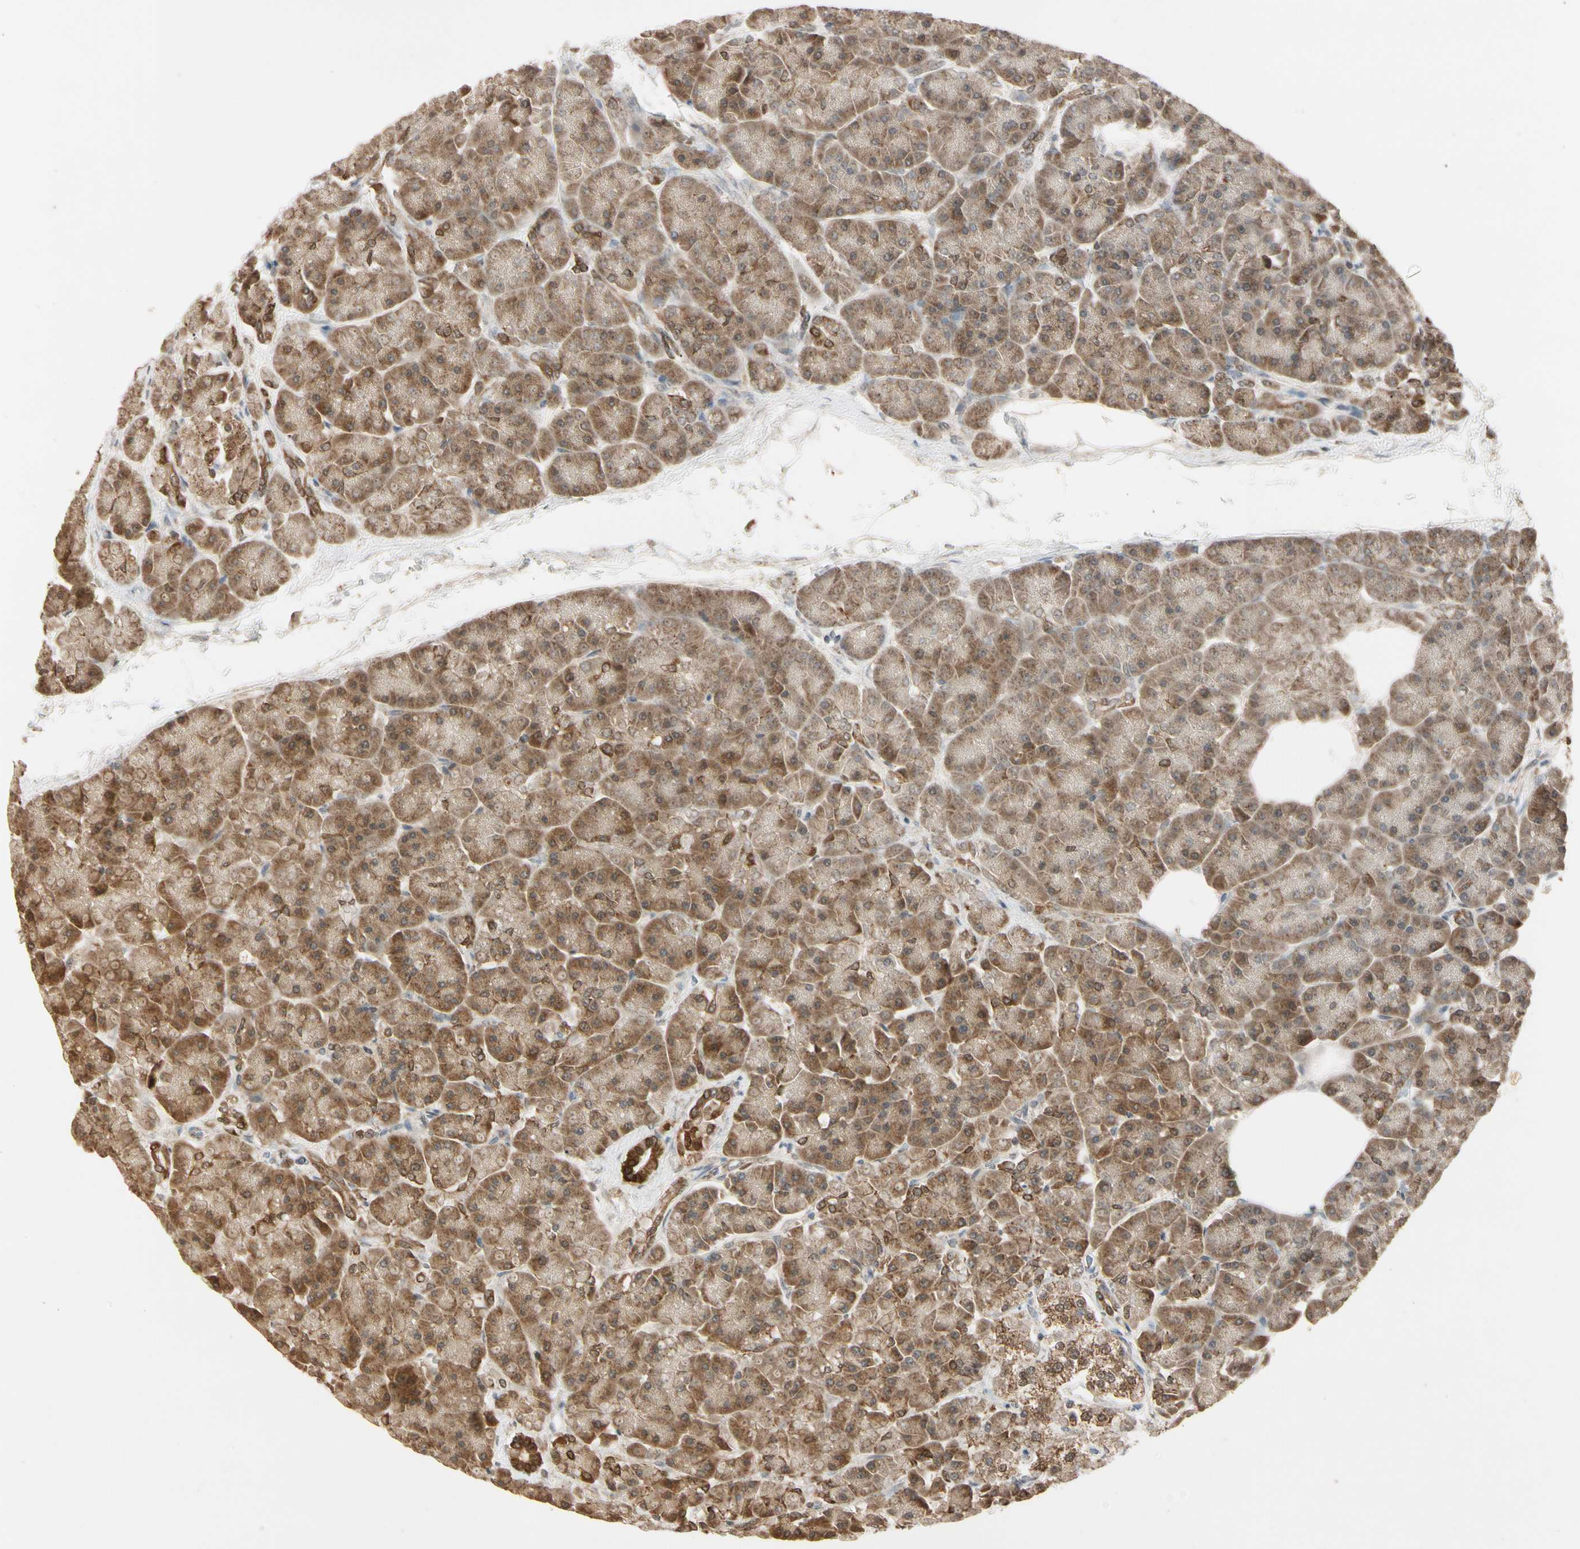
{"staining": {"intensity": "moderate", "quantity": ">75%", "location": "cytoplasmic/membranous"}, "tissue": "pancreas", "cell_type": "Exocrine glandular cells", "image_type": "normal", "snomed": [{"axis": "morphology", "description": "Normal tissue, NOS"}, {"axis": "topography", "description": "Pancreas"}], "caption": "Protein expression analysis of benign pancreas displays moderate cytoplasmic/membranous expression in about >75% of exocrine glandular cells. (DAB IHC, brown staining for protein, blue staining for nuclei).", "gene": "PRDX5", "patient": {"sex": "female", "age": 70}}